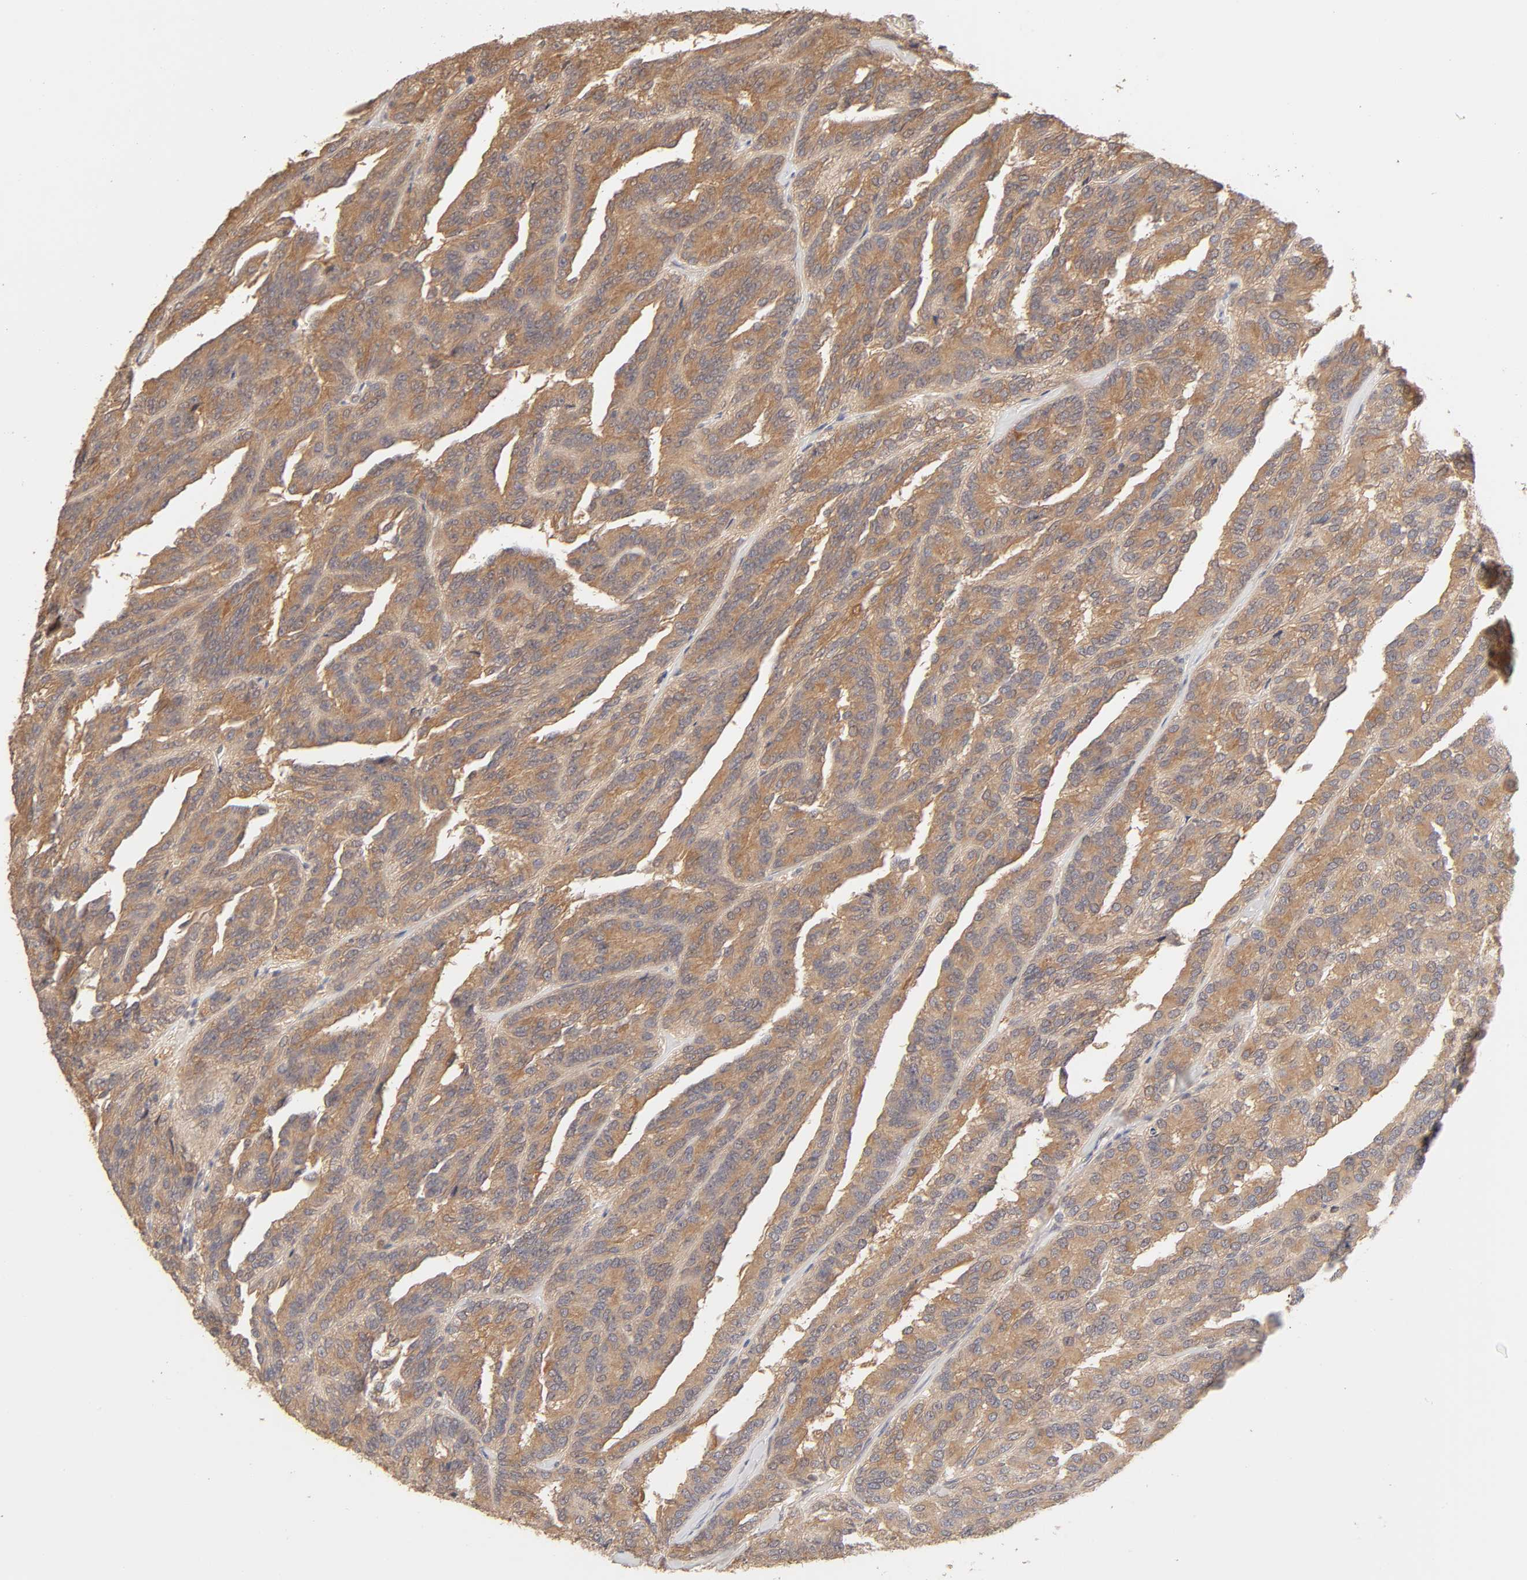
{"staining": {"intensity": "moderate", "quantity": ">75%", "location": "cytoplasmic/membranous"}, "tissue": "renal cancer", "cell_type": "Tumor cells", "image_type": "cancer", "snomed": [{"axis": "morphology", "description": "Adenocarcinoma, NOS"}, {"axis": "topography", "description": "Kidney"}], "caption": "This is an image of immunohistochemistry staining of renal cancer, which shows moderate staining in the cytoplasmic/membranous of tumor cells.", "gene": "AP1G2", "patient": {"sex": "male", "age": 46}}